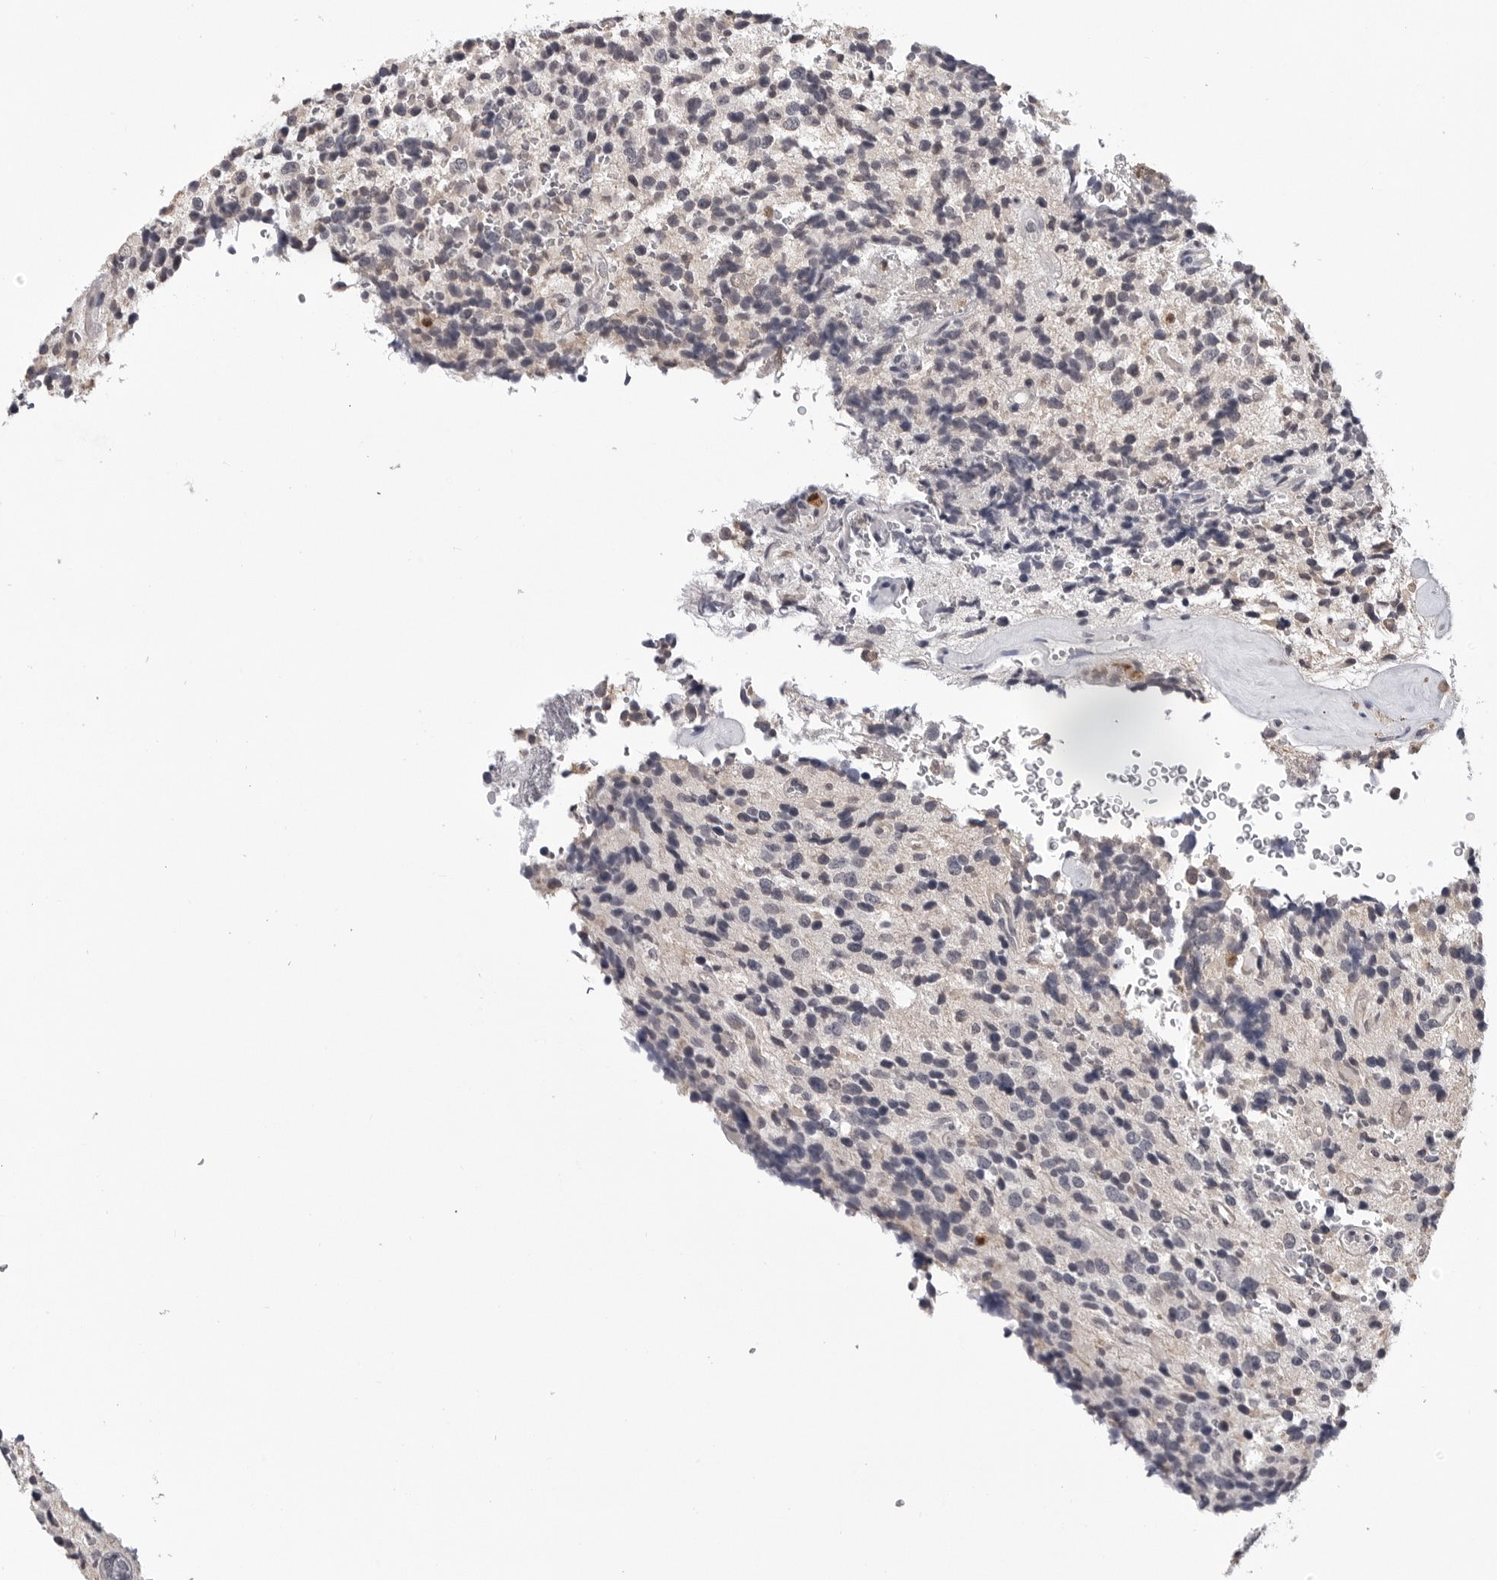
{"staining": {"intensity": "negative", "quantity": "none", "location": "none"}, "tissue": "glioma", "cell_type": "Tumor cells", "image_type": "cancer", "snomed": [{"axis": "morphology", "description": "Glioma, malignant, High grade"}, {"axis": "topography", "description": "pancreas cauda"}], "caption": "Tumor cells are negative for brown protein staining in malignant high-grade glioma.", "gene": "TRMT13", "patient": {"sex": "male", "age": 60}}